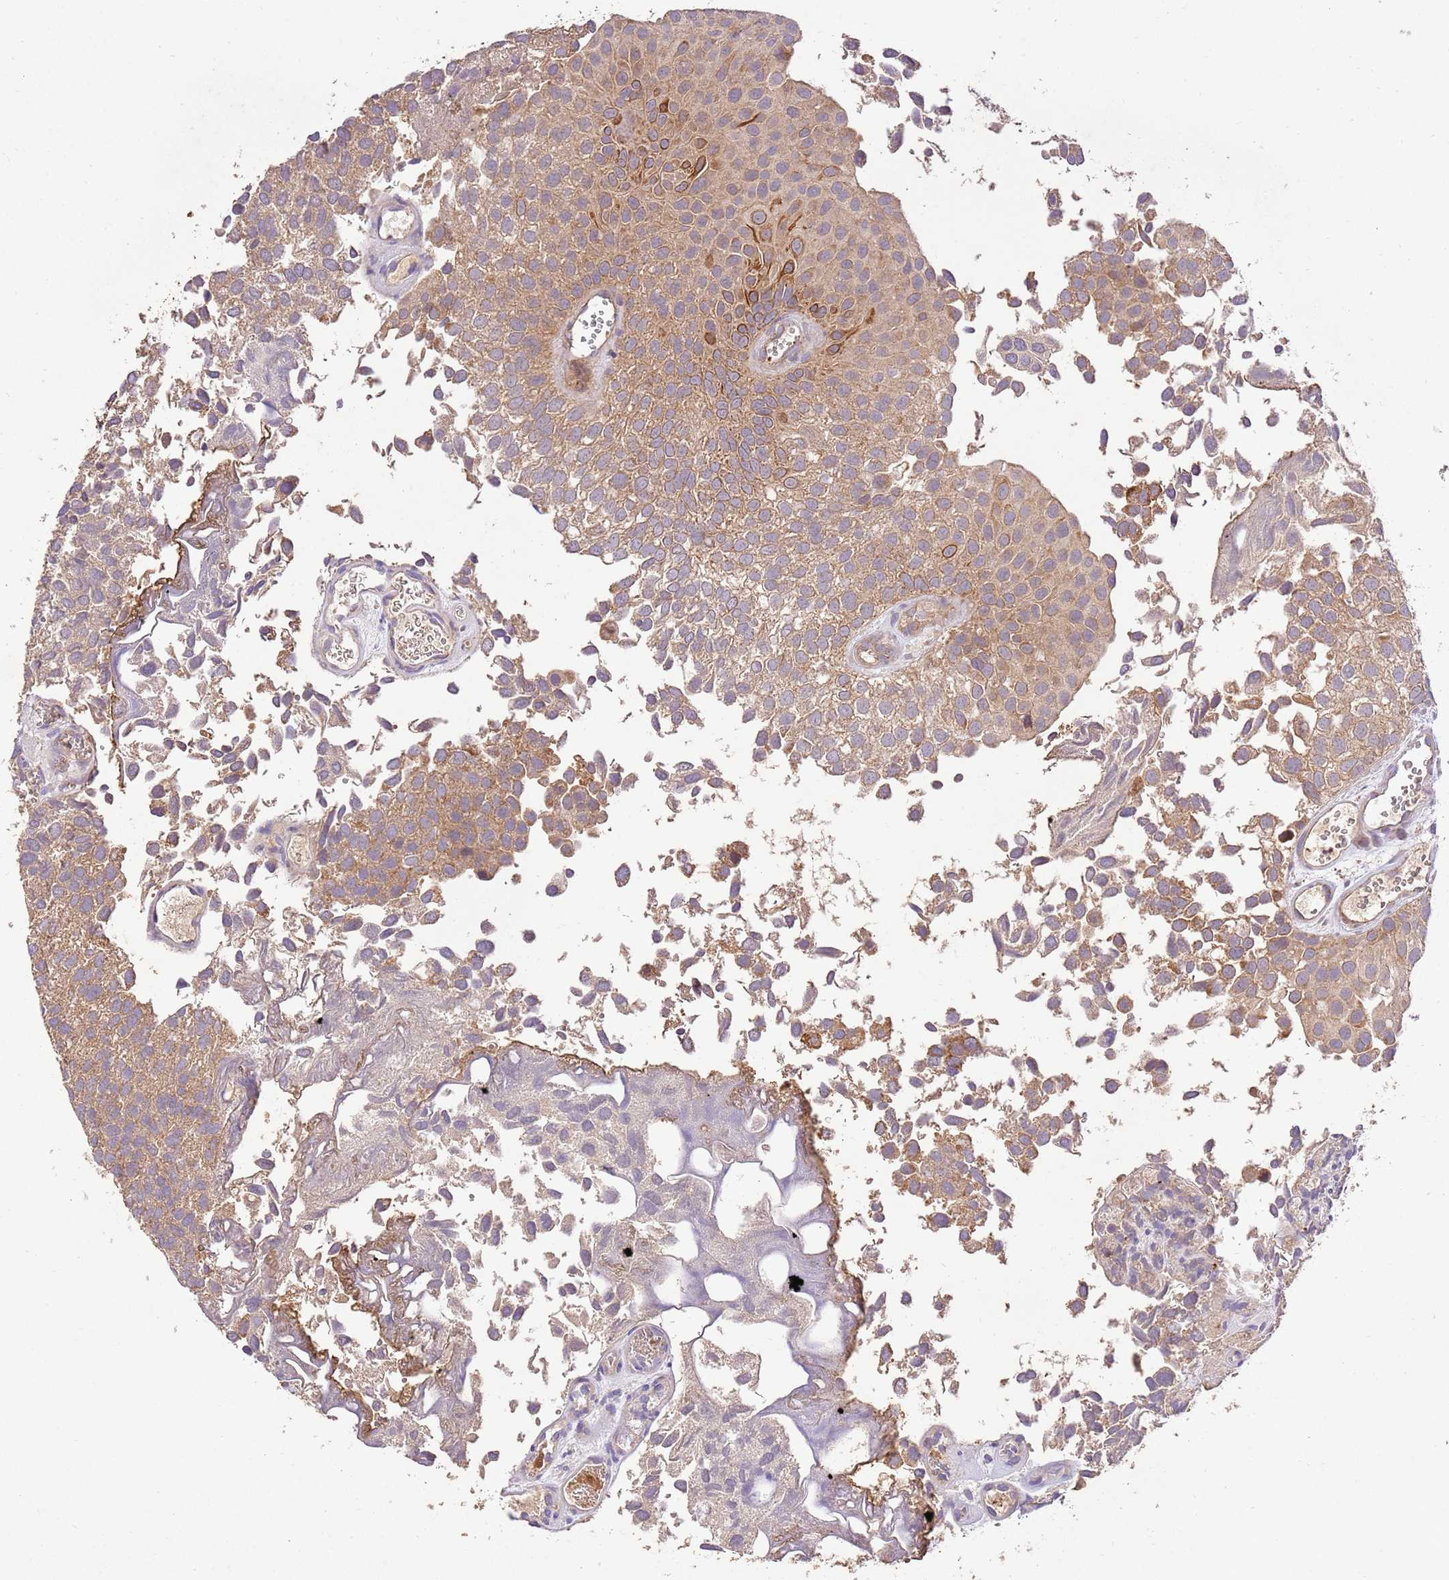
{"staining": {"intensity": "moderate", "quantity": "25%-75%", "location": "cytoplasmic/membranous"}, "tissue": "urothelial cancer", "cell_type": "Tumor cells", "image_type": "cancer", "snomed": [{"axis": "morphology", "description": "Urothelial carcinoma, Low grade"}, {"axis": "topography", "description": "Urinary bladder"}], "caption": "An IHC micrograph of tumor tissue is shown. Protein staining in brown highlights moderate cytoplasmic/membranous positivity in urothelial cancer within tumor cells. (Brightfield microscopy of DAB IHC at high magnification).", "gene": "LRRC28", "patient": {"sex": "male", "age": 88}}